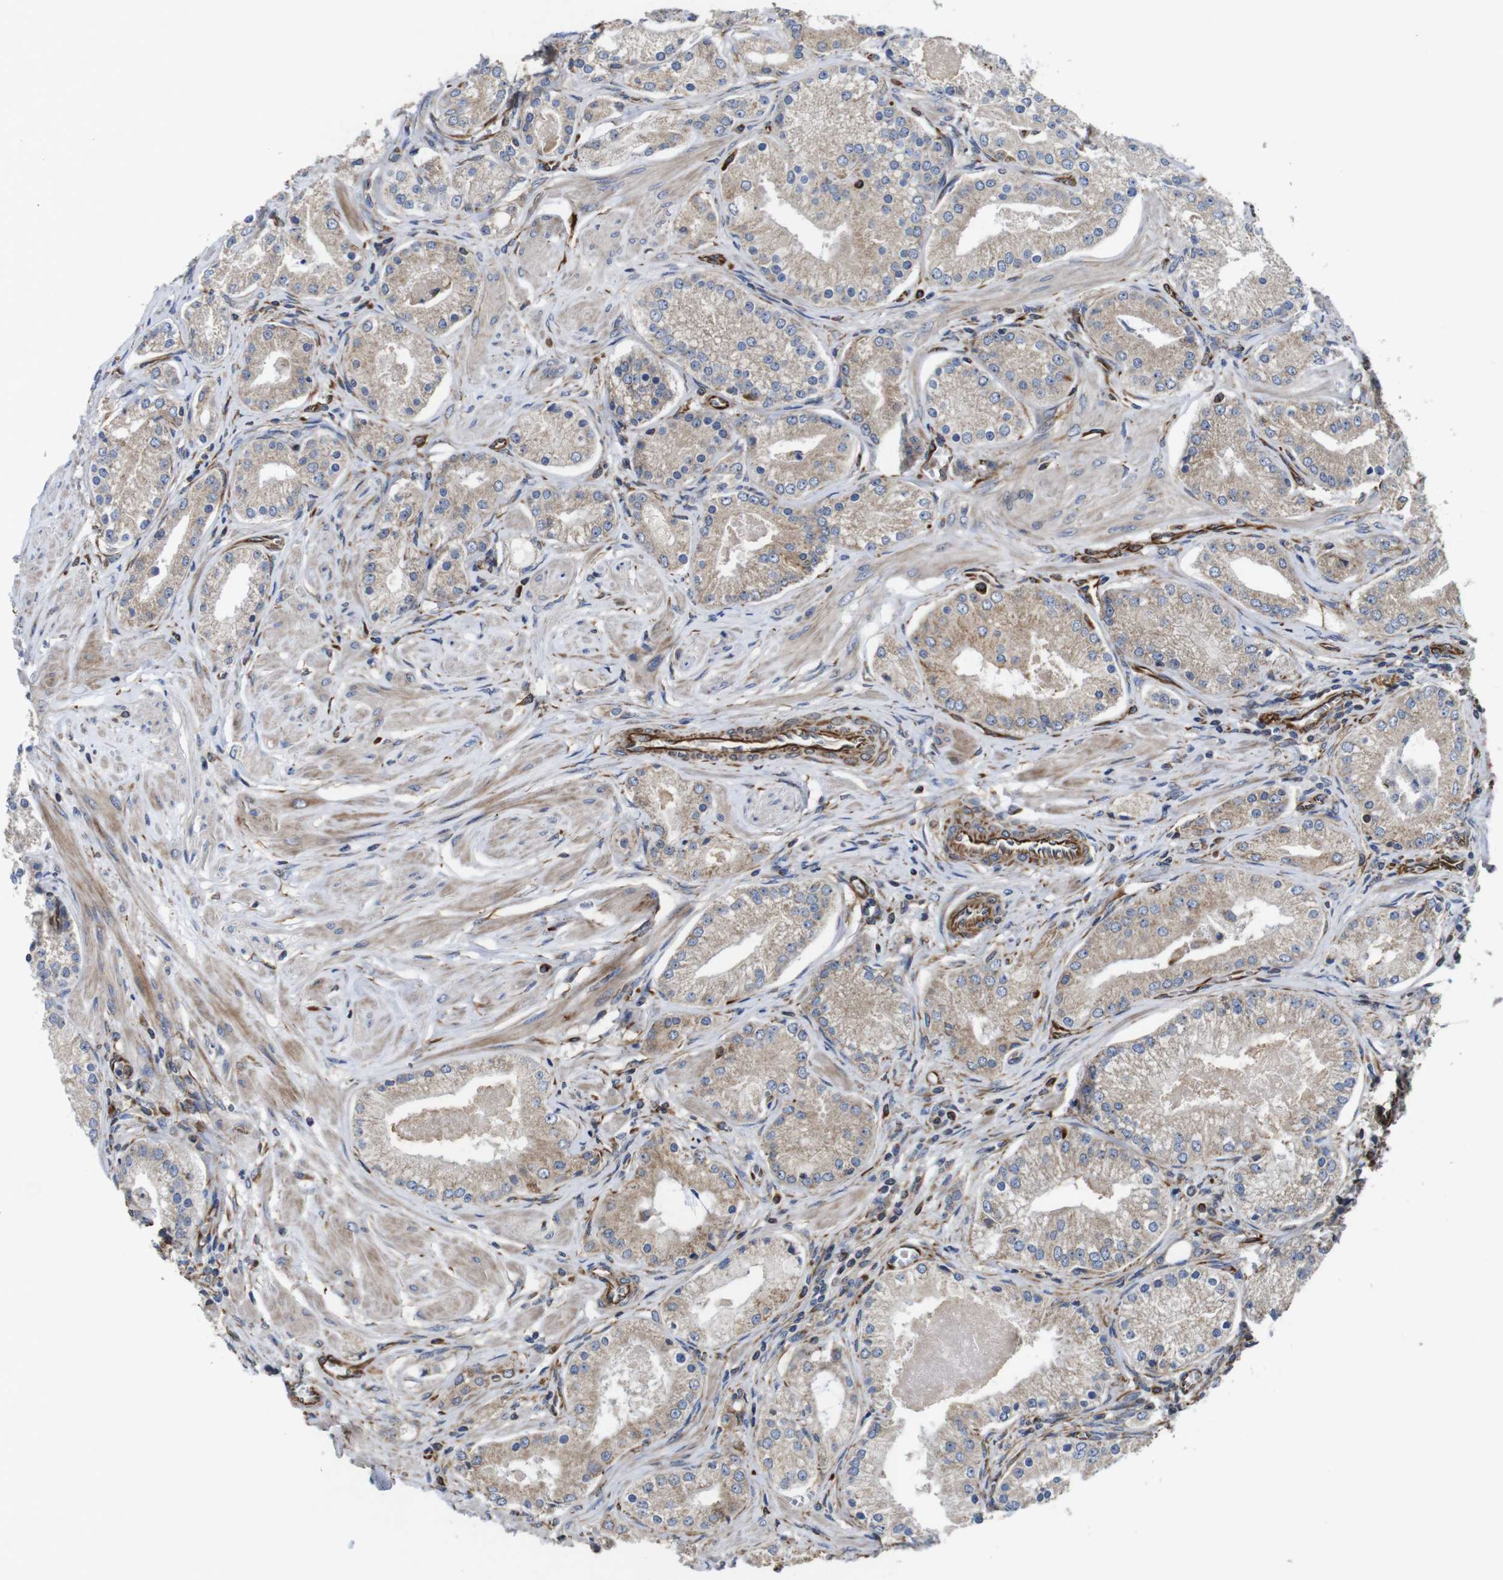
{"staining": {"intensity": "weak", "quantity": ">75%", "location": "cytoplasmic/membranous"}, "tissue": "prostate cancer", "cell_type": "Tumor cells", "image_type": "cancer", "snomed": [{"axis": "morphology", "description": "Adenocarcinoma, High grade"}, {"axis": "topography", "description": "Prostate"}], "caption": "IHC micrograph of neoplastic tissue: human prostate cancer stained using immunohistochemistry (IHC) demonstrates low levels of weak protein expression localized specifically in the cytoplasmic/membranous of tumor cells, appearing as a cytoplasmic/membranous brown color.", "gene": "POMK", "patient": {"sex": "male", "age": 66}}